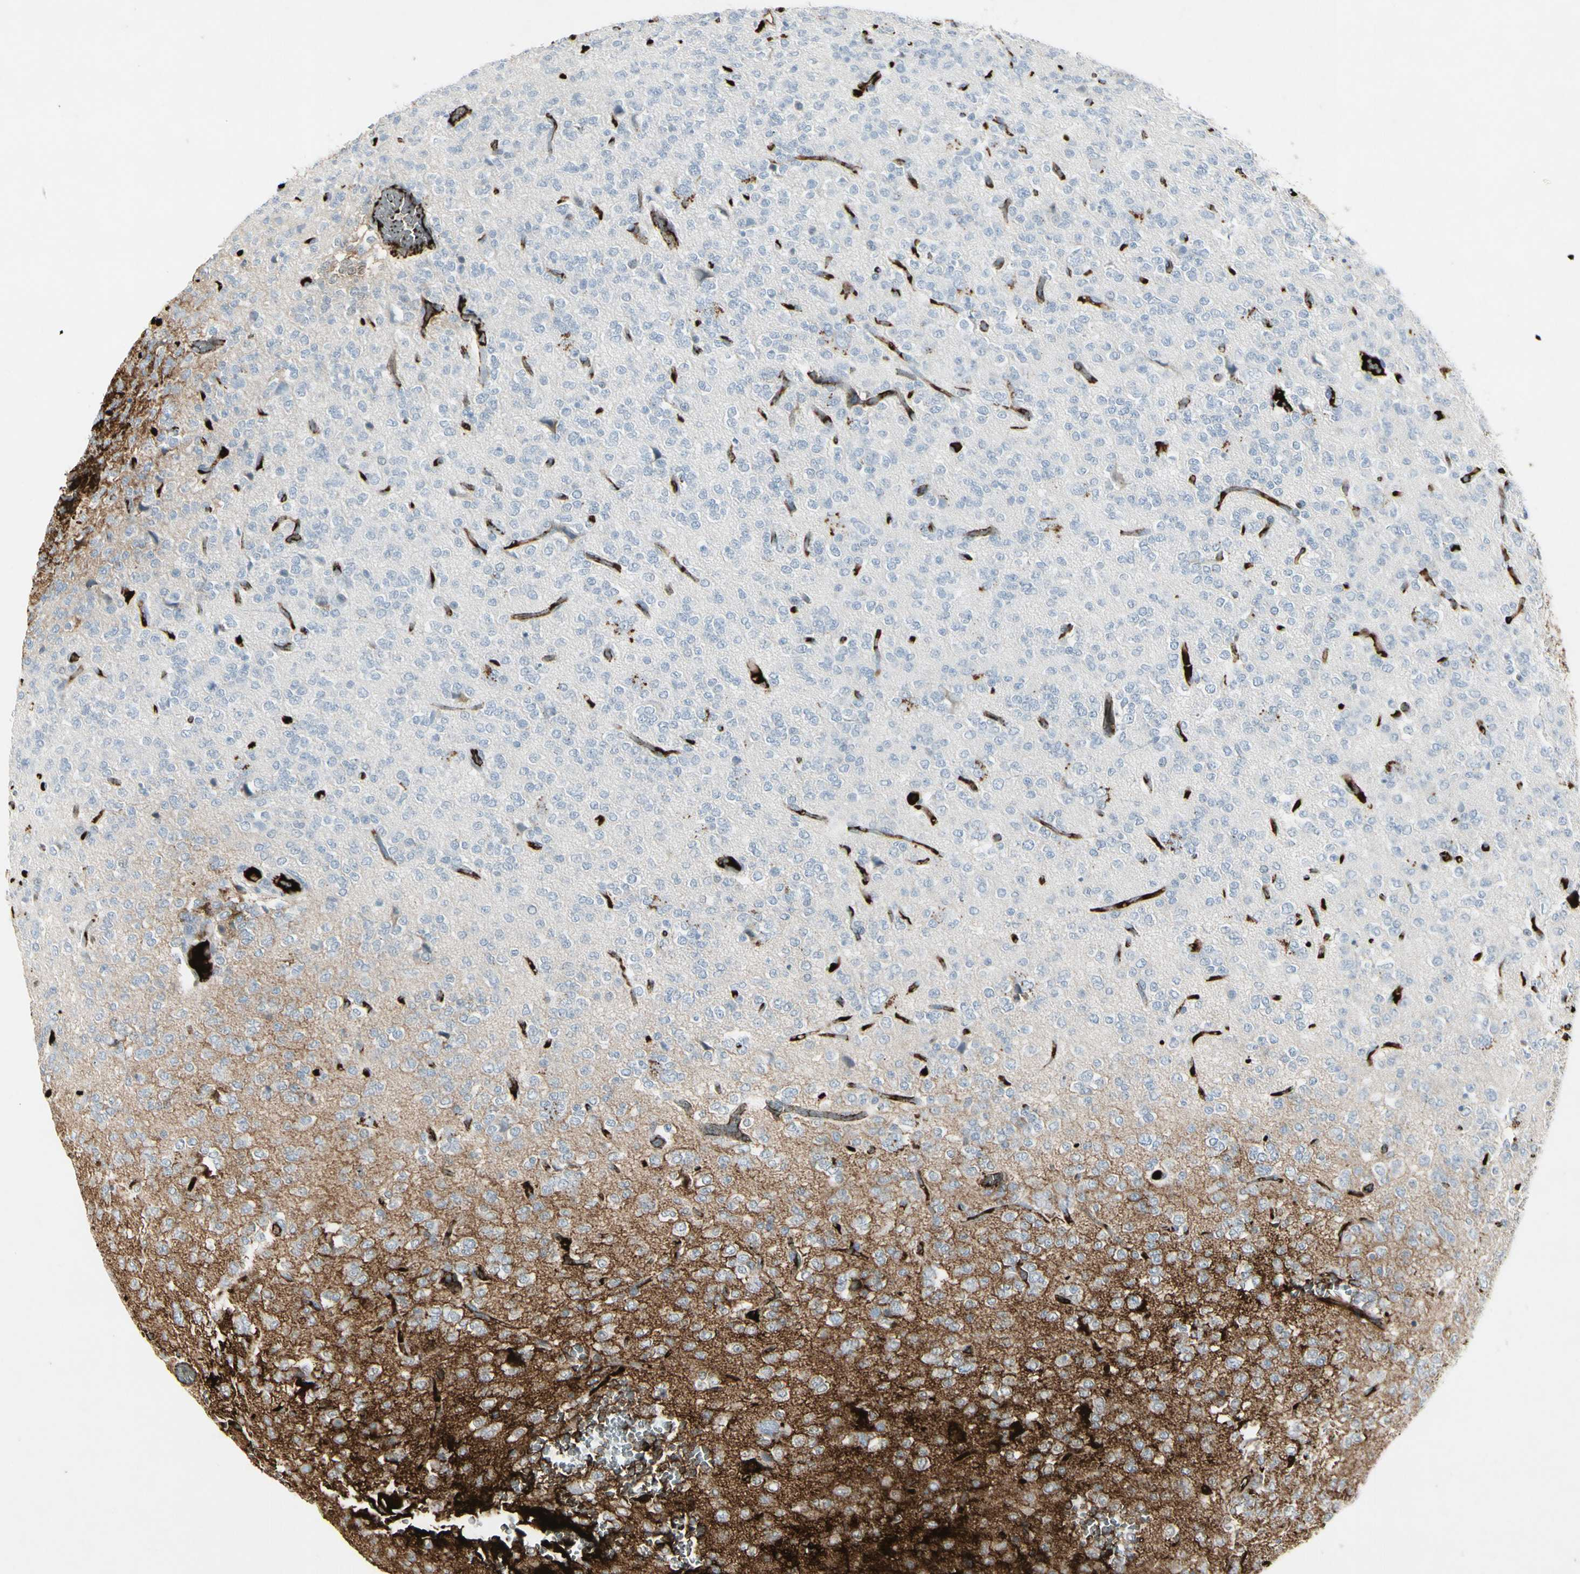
{"staining": {"intensity": "negative", "quantity": "none", "location": "none"}, "tissue": "glioma", "cell_type": "Tumor cells", "image_type": "cancer", "snomed": [{"axis": "morphology", "description": "Glioma, malignant, Low grade"}, {"axis": "topography", "description": "Brain"}], "caption": "Histopathology image shows no protein expression in tumor cells of glioma tissue.", "gene": "IGHM", "patient": {"sex": "male", "age": 38}}